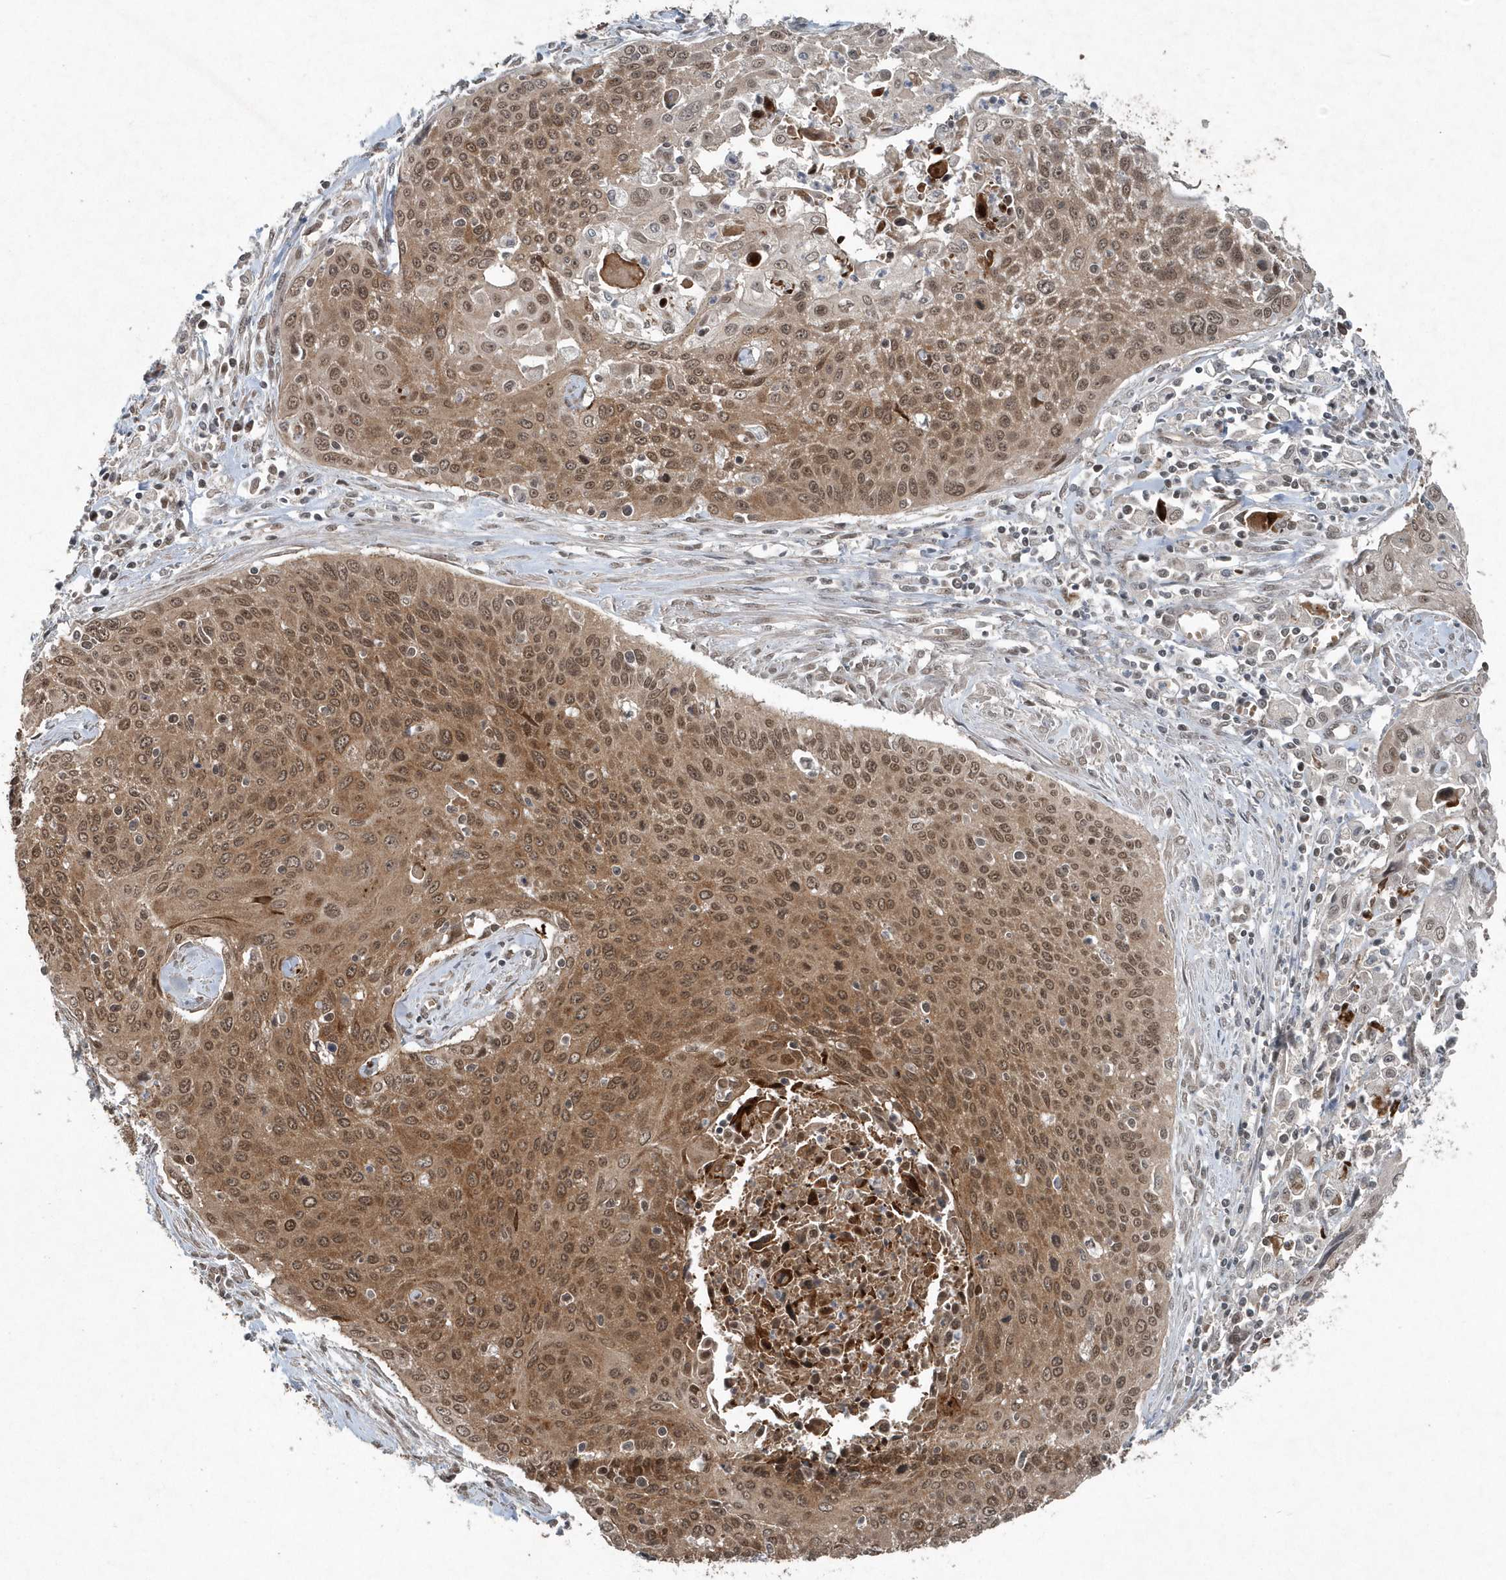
{"staining": {"intensity": "moderate", "quantity": ">75%", "location": "cytoplasmic/membranous,nuclear"}, "tissue": "cervical cancer", "cell_type": "Tumor cells", "image_type": "cancer", "snomed": [{"axis": "morphology", "description": "Squamous cell carcinoma, NOS"}, {"axis": "topography", "description": "Cervix"}], "caption": "This is a micrograph of immunohistochemistry (IHC) staining of squamous cell carcinoma (cervical), which shows moderate positivity in the cytoplasmic/membranous and nuclear of tumor cells.", "gene": "QTRT2", "patient": {"sex": "female", "age": 55}}